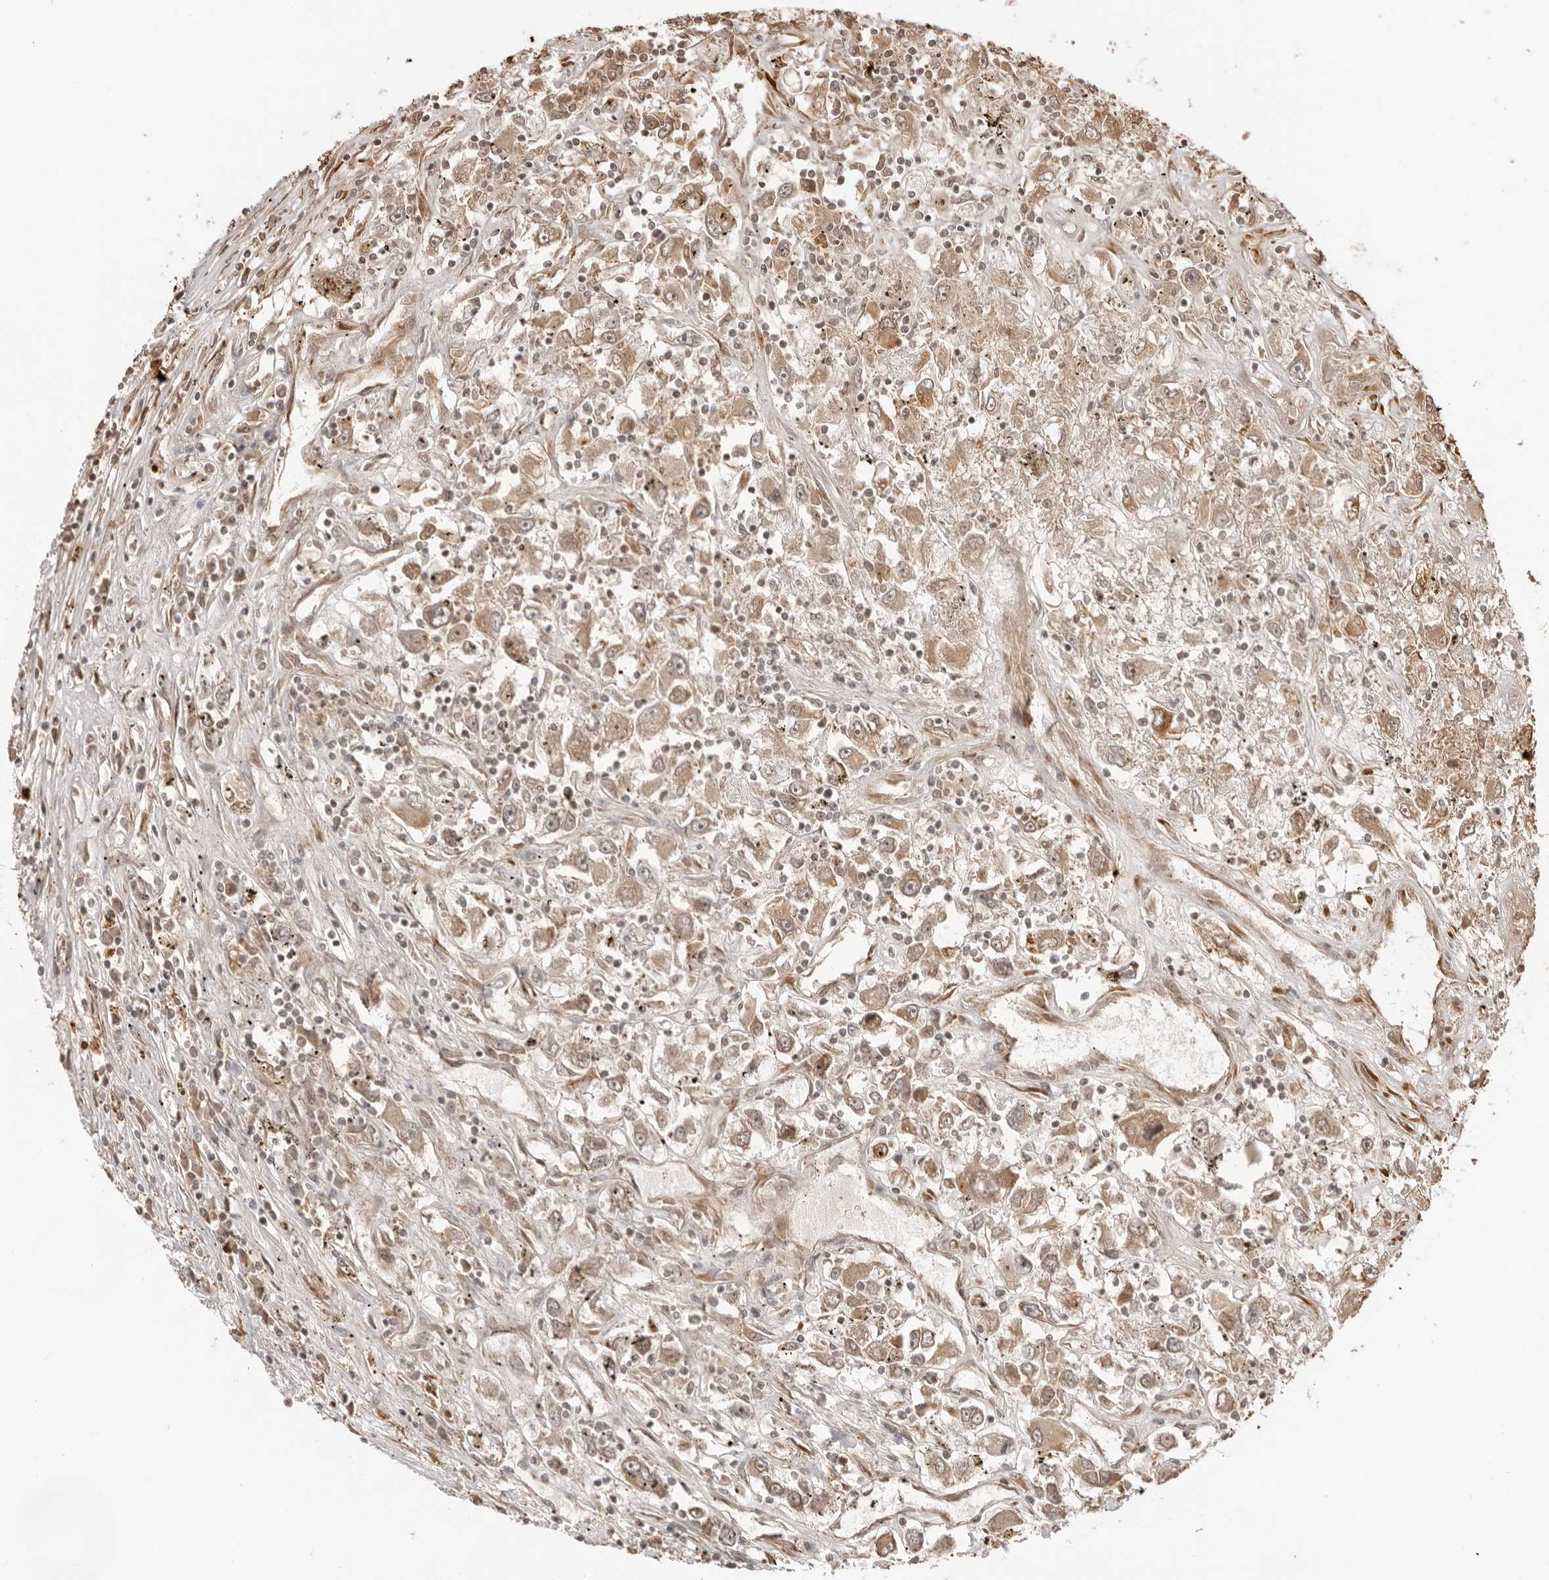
{"staining": {"intensity": "moderate", "quantity": "25%-75%", "location": "cytoplasmic/membranous"}, "tissue": "renal cancer", "cell_type": "Tumor cells", "image_type": "cancer", "snomed": [{"axis": "morphology", "description": "Adenocarcinoma, NOS"}, {"axis": "topography", "description": "Kidney"}], "caption": "A high-resolution photomicrograph shows immunohistochemistry staining of renal cancer, which reveals moderate cytoplasmic/membranous positivity in approximately 25%-75% of tumor cells.", "gene": "IKBKE", "patient": {"sex": "female", "age": 52}}